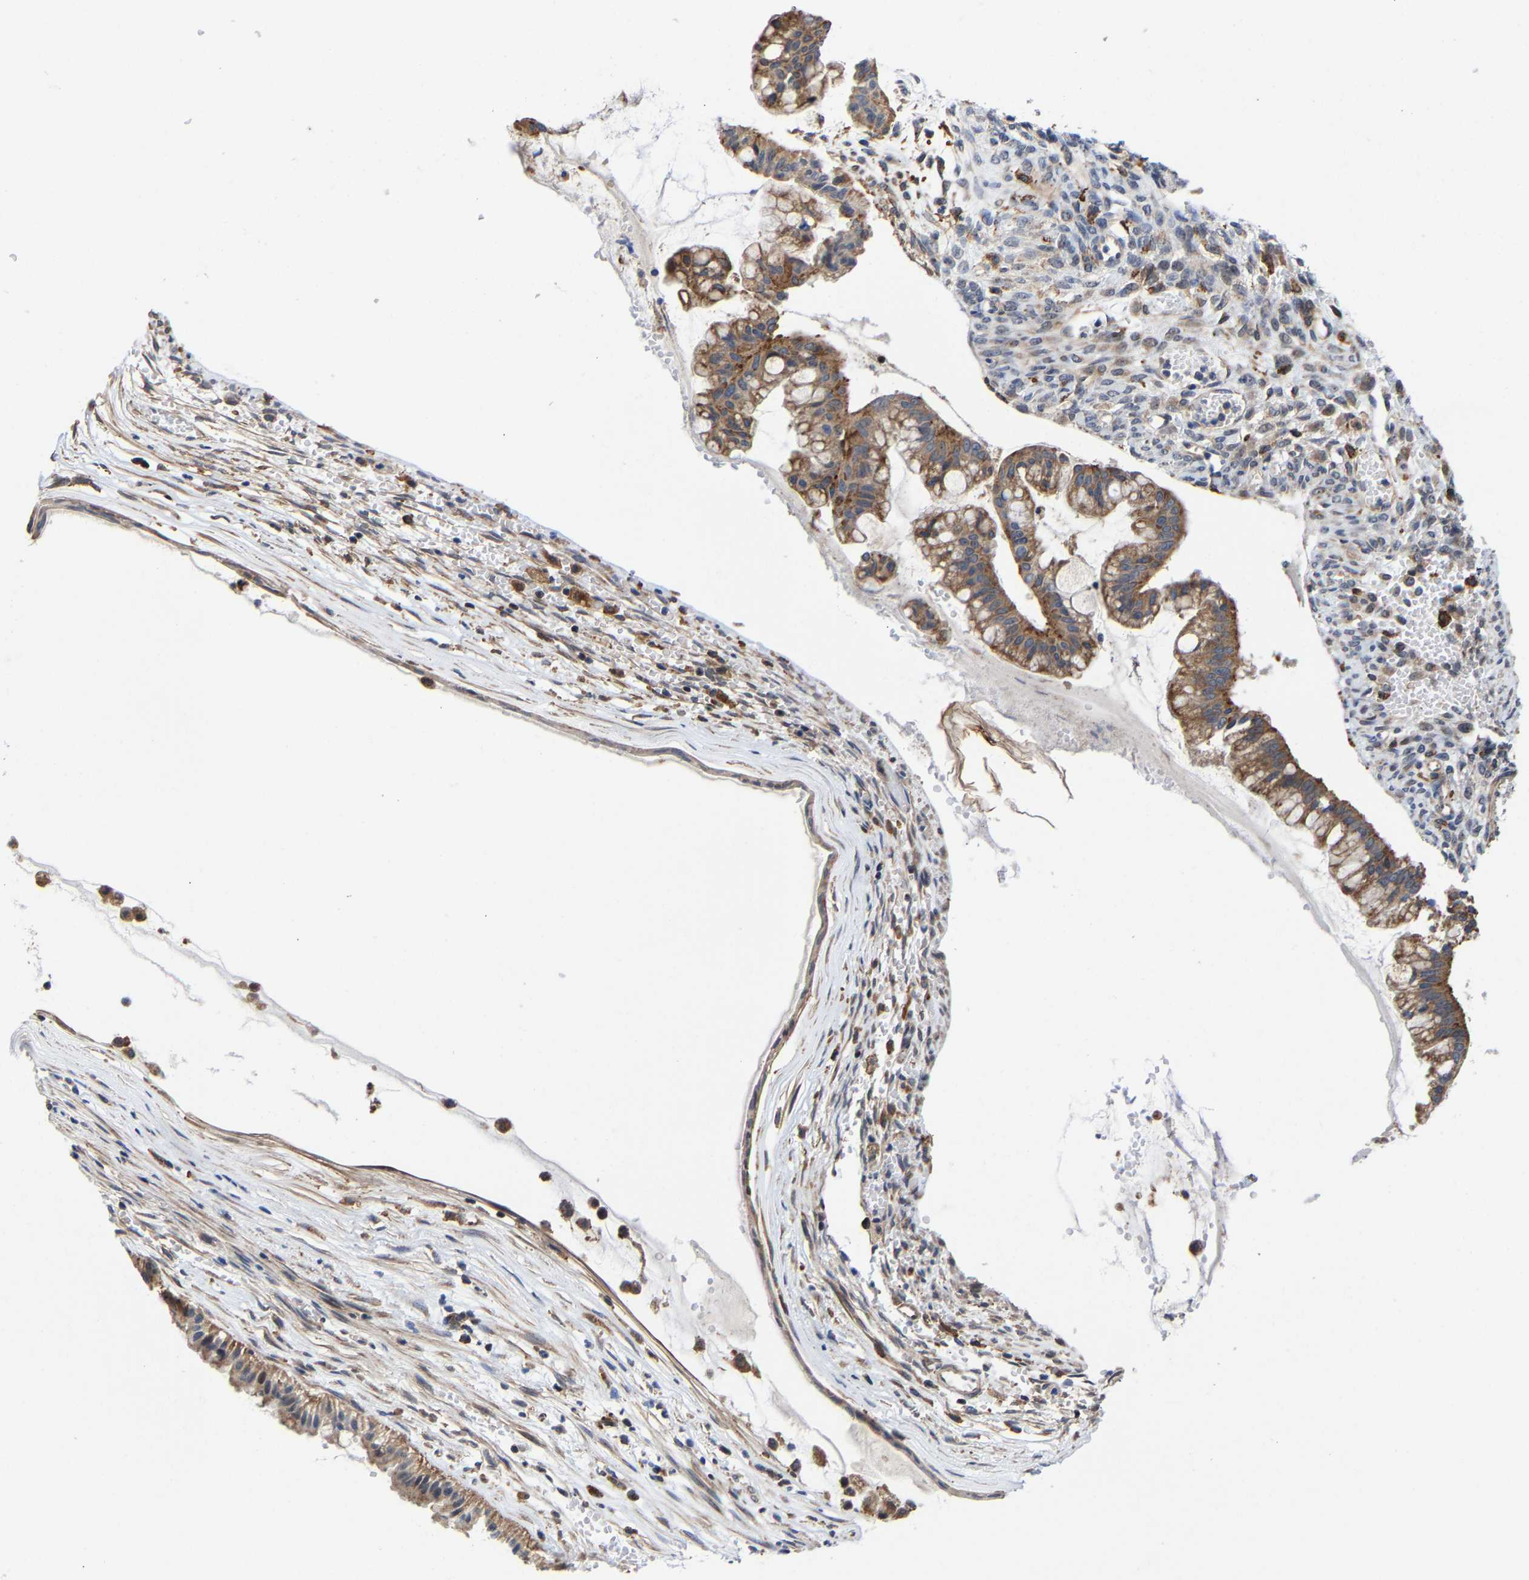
{"staining": {"intensity": "moderate", "quantity": ">75%", "location": "cytoplasmic/membranous"}, "tissue": "ovarian cancer", "cell_type": "Tumor cells", "image_type": "cancer", "snomed": [{"axis": "morphology", "description": "Cystadenocarcinoma, mucinous, NOS"}, {"axis": "topography", "description": "Ovary"}], "caption": "This micrograph shows ovarian mucinous cystadenocarcinoma stained with immunohistochemistry to label a protein in brown. The cytoplasmic/membranous of tumor cells show moderate positivity for the protein. Nuclei are counter-stained blue.", "gene": "PFKFB3", "patient": {"sex": "female", "age": 73}}